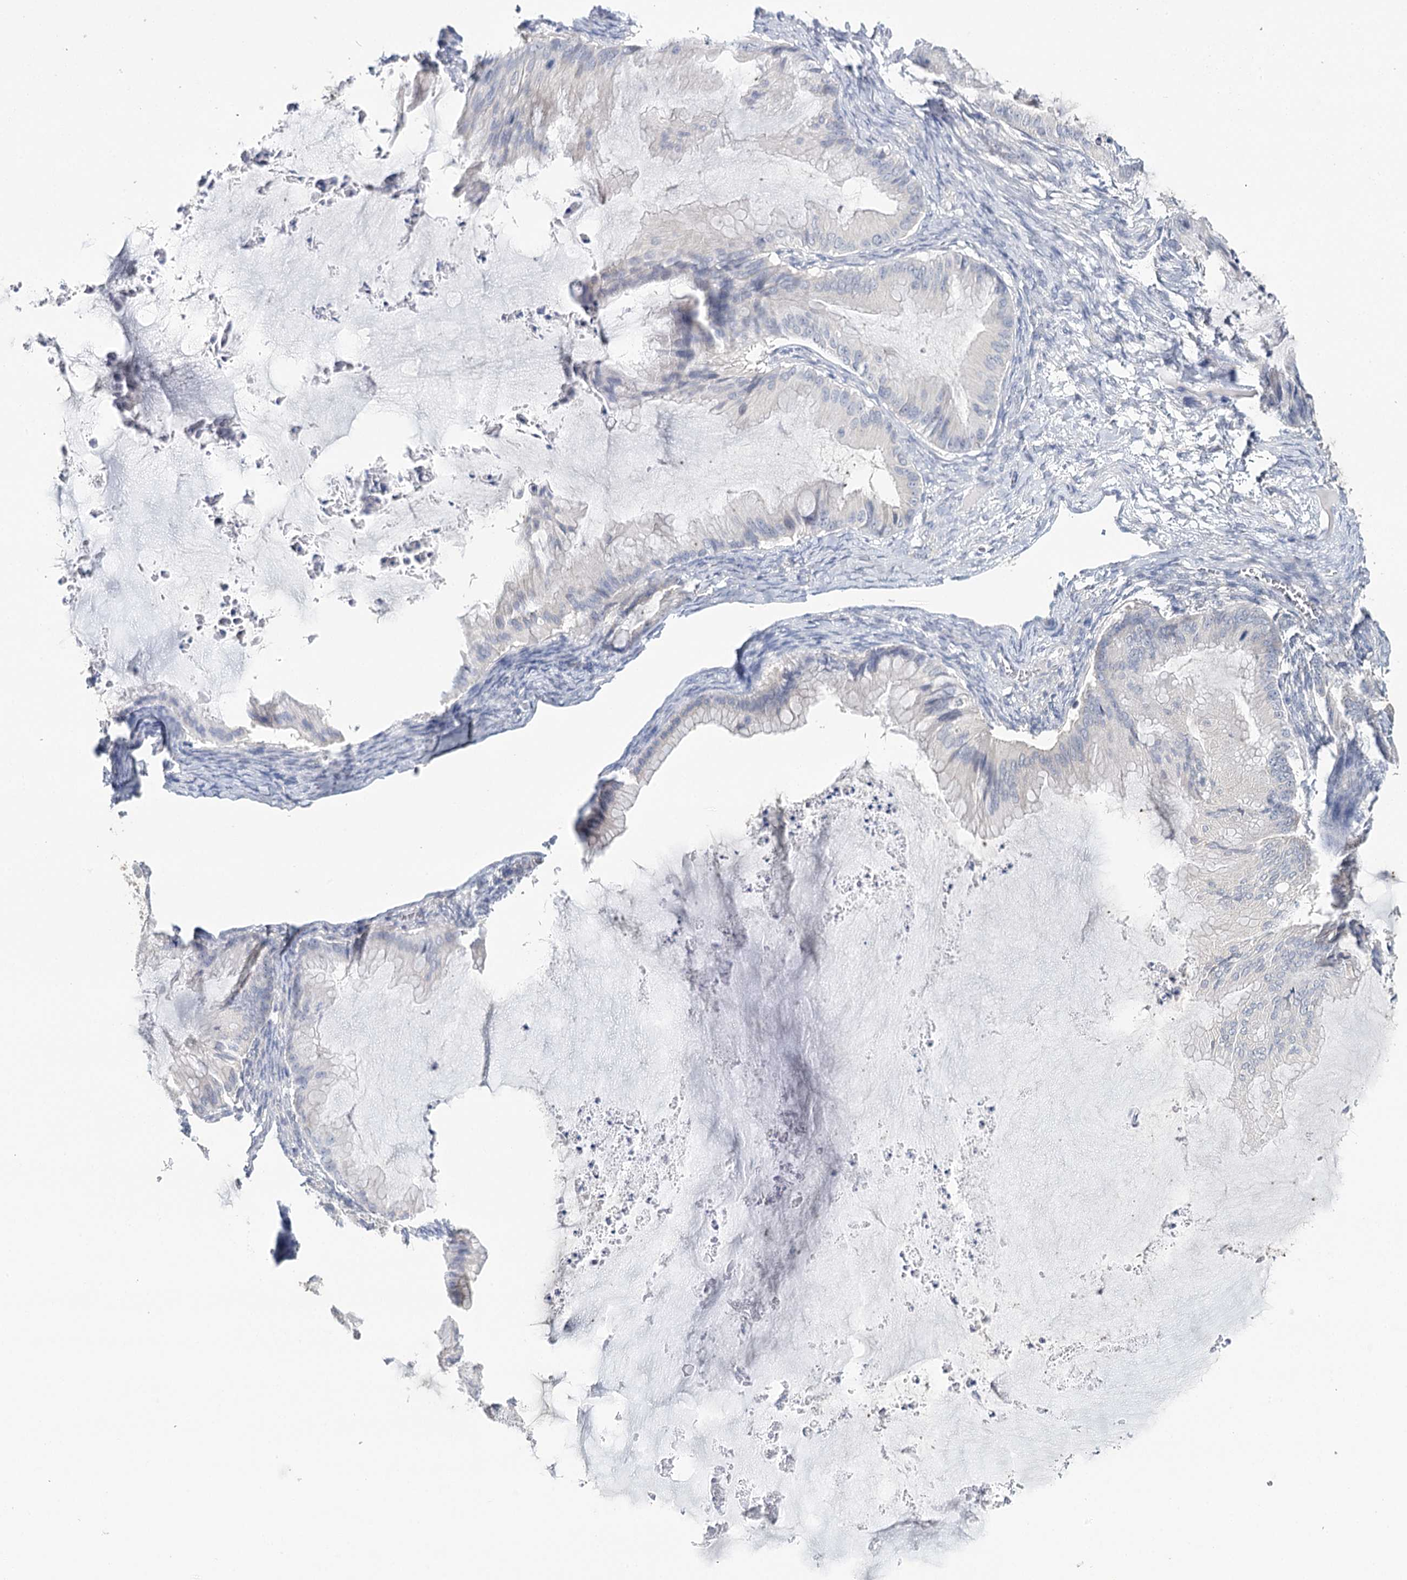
{"staining": {"intensity": "negative", "quantity": "none", "location": "none"}, "tissue": "ovarian cancer", "cell_type": "Tumor cells", "image_type": "cancer", "snomed": [{"axis": "morphology", "description": "Cystadenocarcinoma, mucinous, NOS"}, {"axis": "topography", "description": "Ovary"}], "caption": "Ovarian cancer (mucinous cystadenocarcinoma) was stained to show a protein in brown. There is no significant positivity in tumor cells.", "gene": "TP53", "patient": {"sex": "female", "age": 71}}